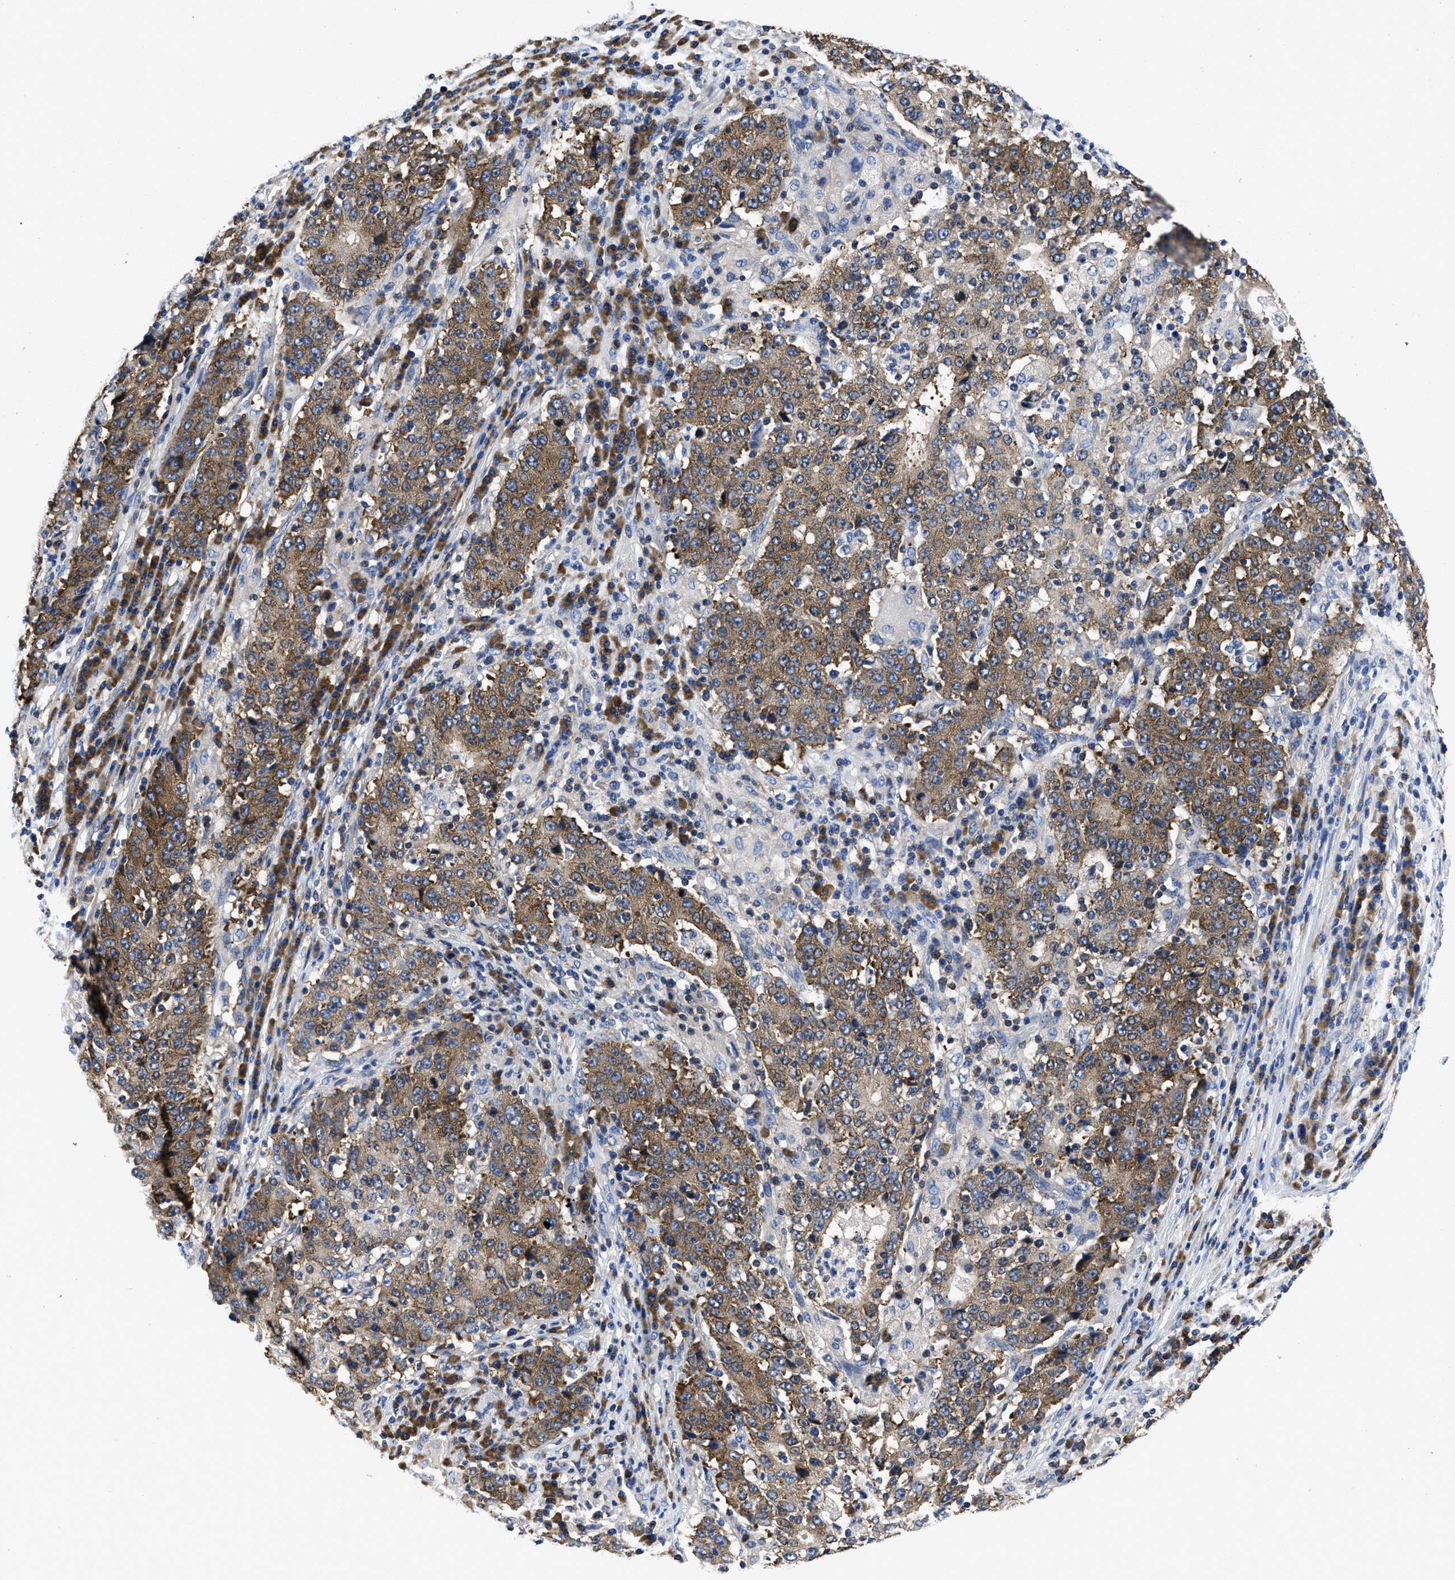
{"staining": {"intensity": "moderate", "quantity": ">75%", "location": "cytoplasmic/membranous"}, "tissue": "stomach cancer", "cell_type": "Tumor cells", "image_type": "cancer", "snomed": [{"axis": "morphology", "description": "Adenocarcinoma, NOS"}, {"axis": "topography", "description": "Stomach"}], "caption": "Human stomach adenocarcinoma stained with a brown dye demonstrates moderate cytoplasmic/membranous positive positivity in about >75% of tumor cells.", "gene": "YARS1", "patient": {"sex": "male", "age": 59}}